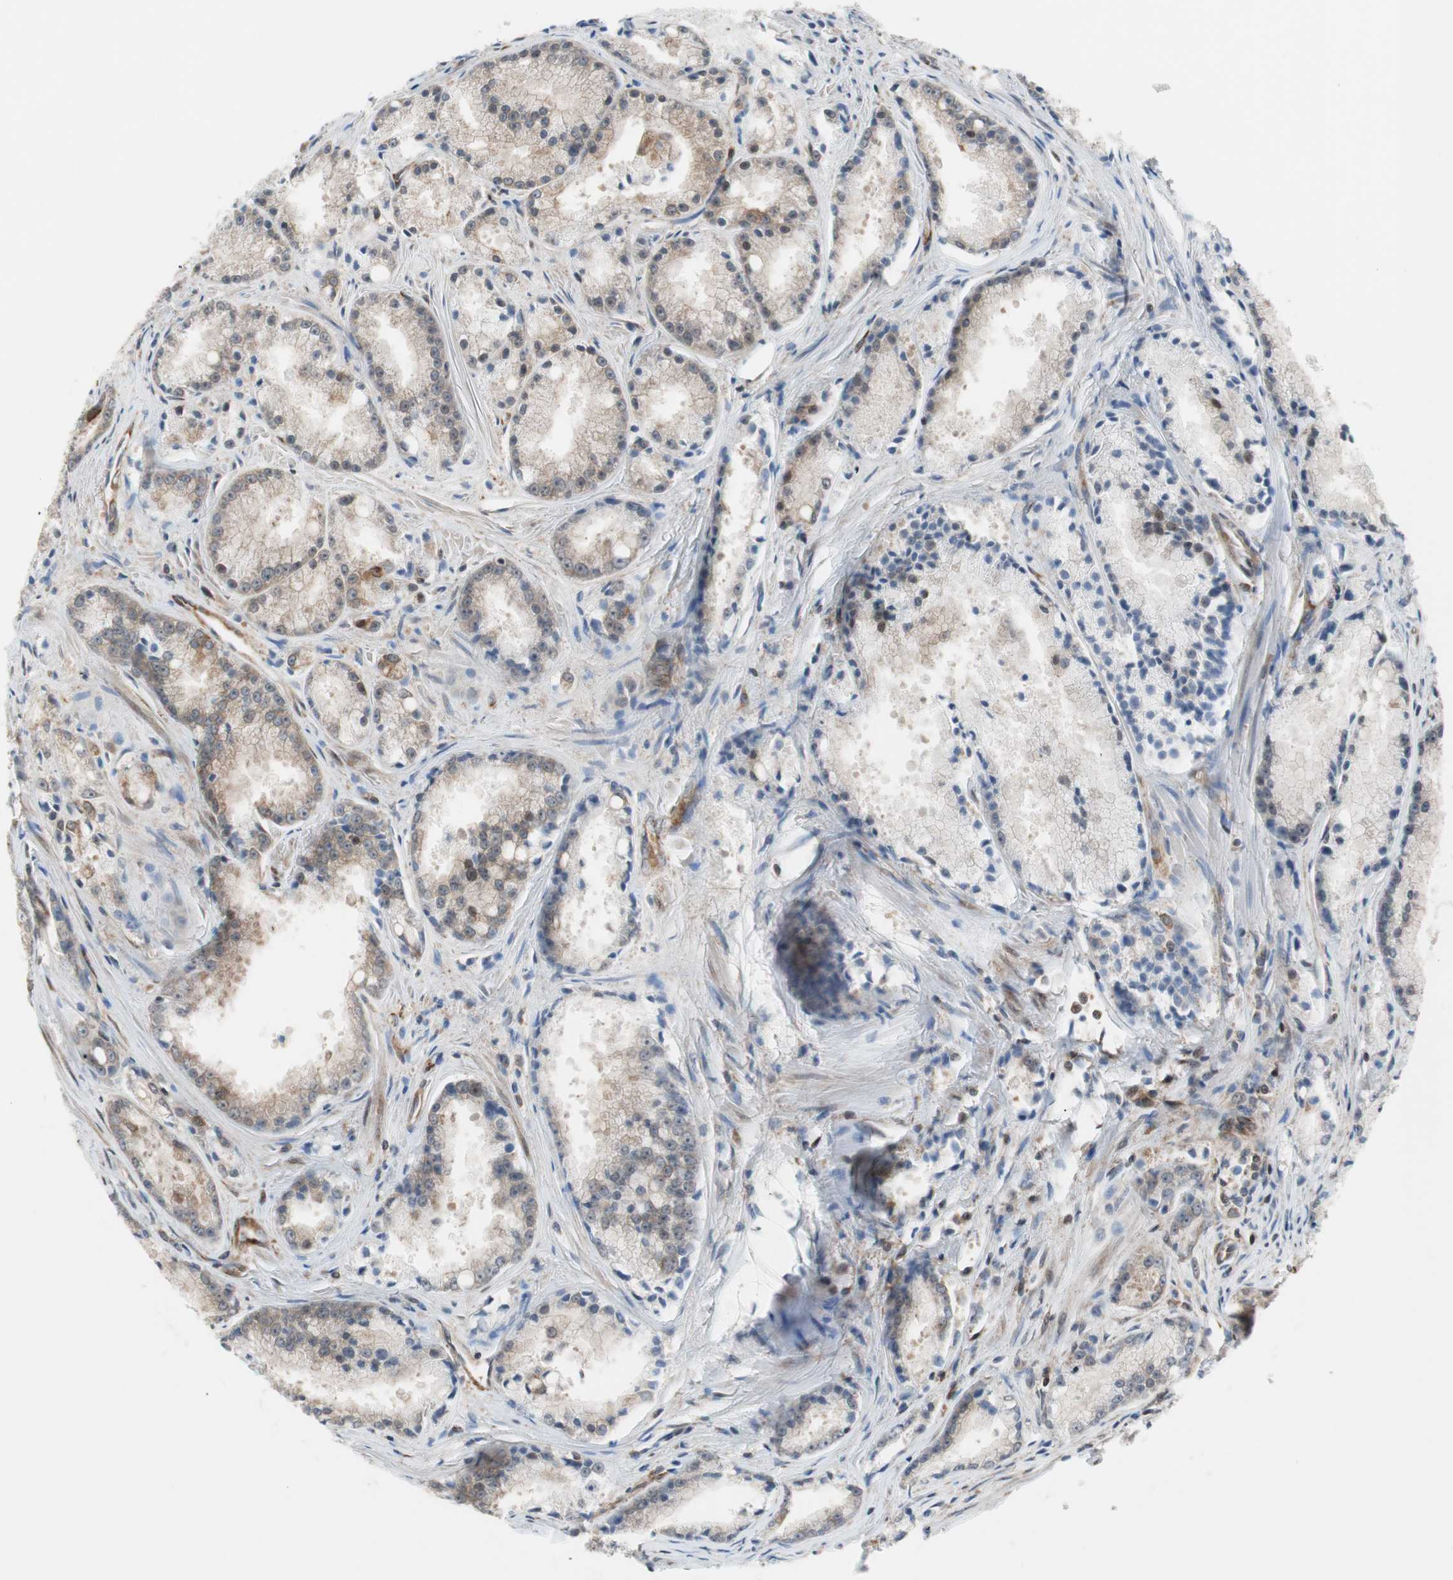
{"staining": {"intensity": "moderate", "quantity": "25%-75%", "location": "cytoplasmic/membranous"}, "tissue": "prostate cancer", "cell_type": "Tumor cells", "image_type": "cancer", "snomed": [{"axis": "morphology", "description": "Adenocarcinoma, Low grade"}, {"axis": "topography", "description": "Prostate"}], "caption": "Protein expression analysis of prostate cancer (adenocarcinoma (low-grade)) exhibits moderate cytoplasmic/membranous staining in about 25%-75% of tumor cells. (DAB (3,3'-diaminobenzidine) IHC, brown staining for protein, blue staining for nuclei).", "gene": "ZNF512B", "patient": {"sex": "male", "age": 64}}